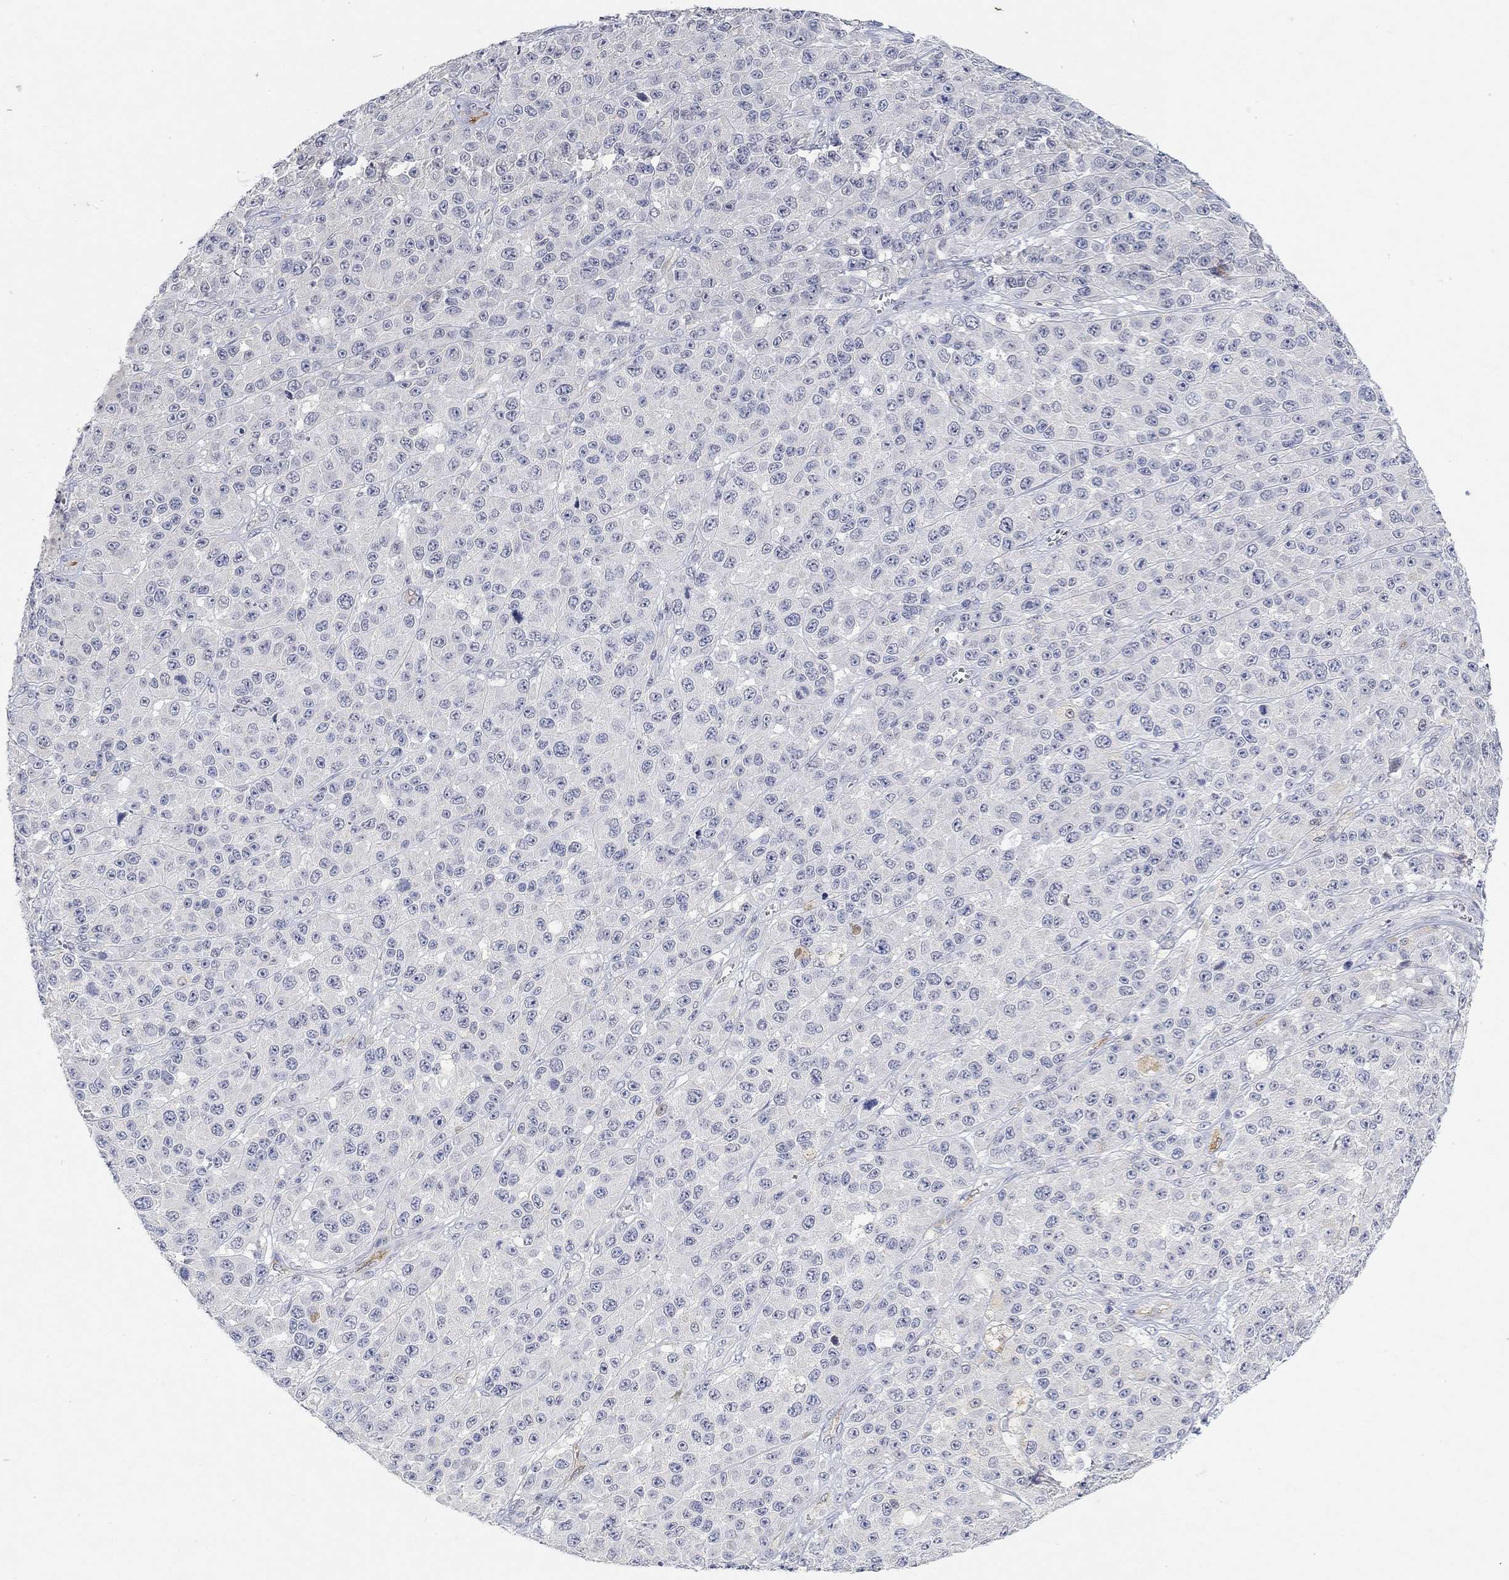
{"staining": {"intensity": "negative", "quantity": "none", "location": "none"}, "tissue": "melanoma", "cell_type": "Tumor cells", "image_type": "cancer", "snomed": [{"axis": "morphology", "description": "Malignant melanoma, NOS"}, {"axis": "topography", "description": "Skin"}], "caption": "Immunohistochemistry micrograph of human melanoma stained for a protein (brown), which exhibits no positivity in tumor cells. (Stains: DAB immunohistochemistry (IHC) with hematoxylin counter stain, Microscopy: brightfield microscopy at high magnification).", "gene": "VAT1L", "patient": {"sex": "female", "age": 58}}